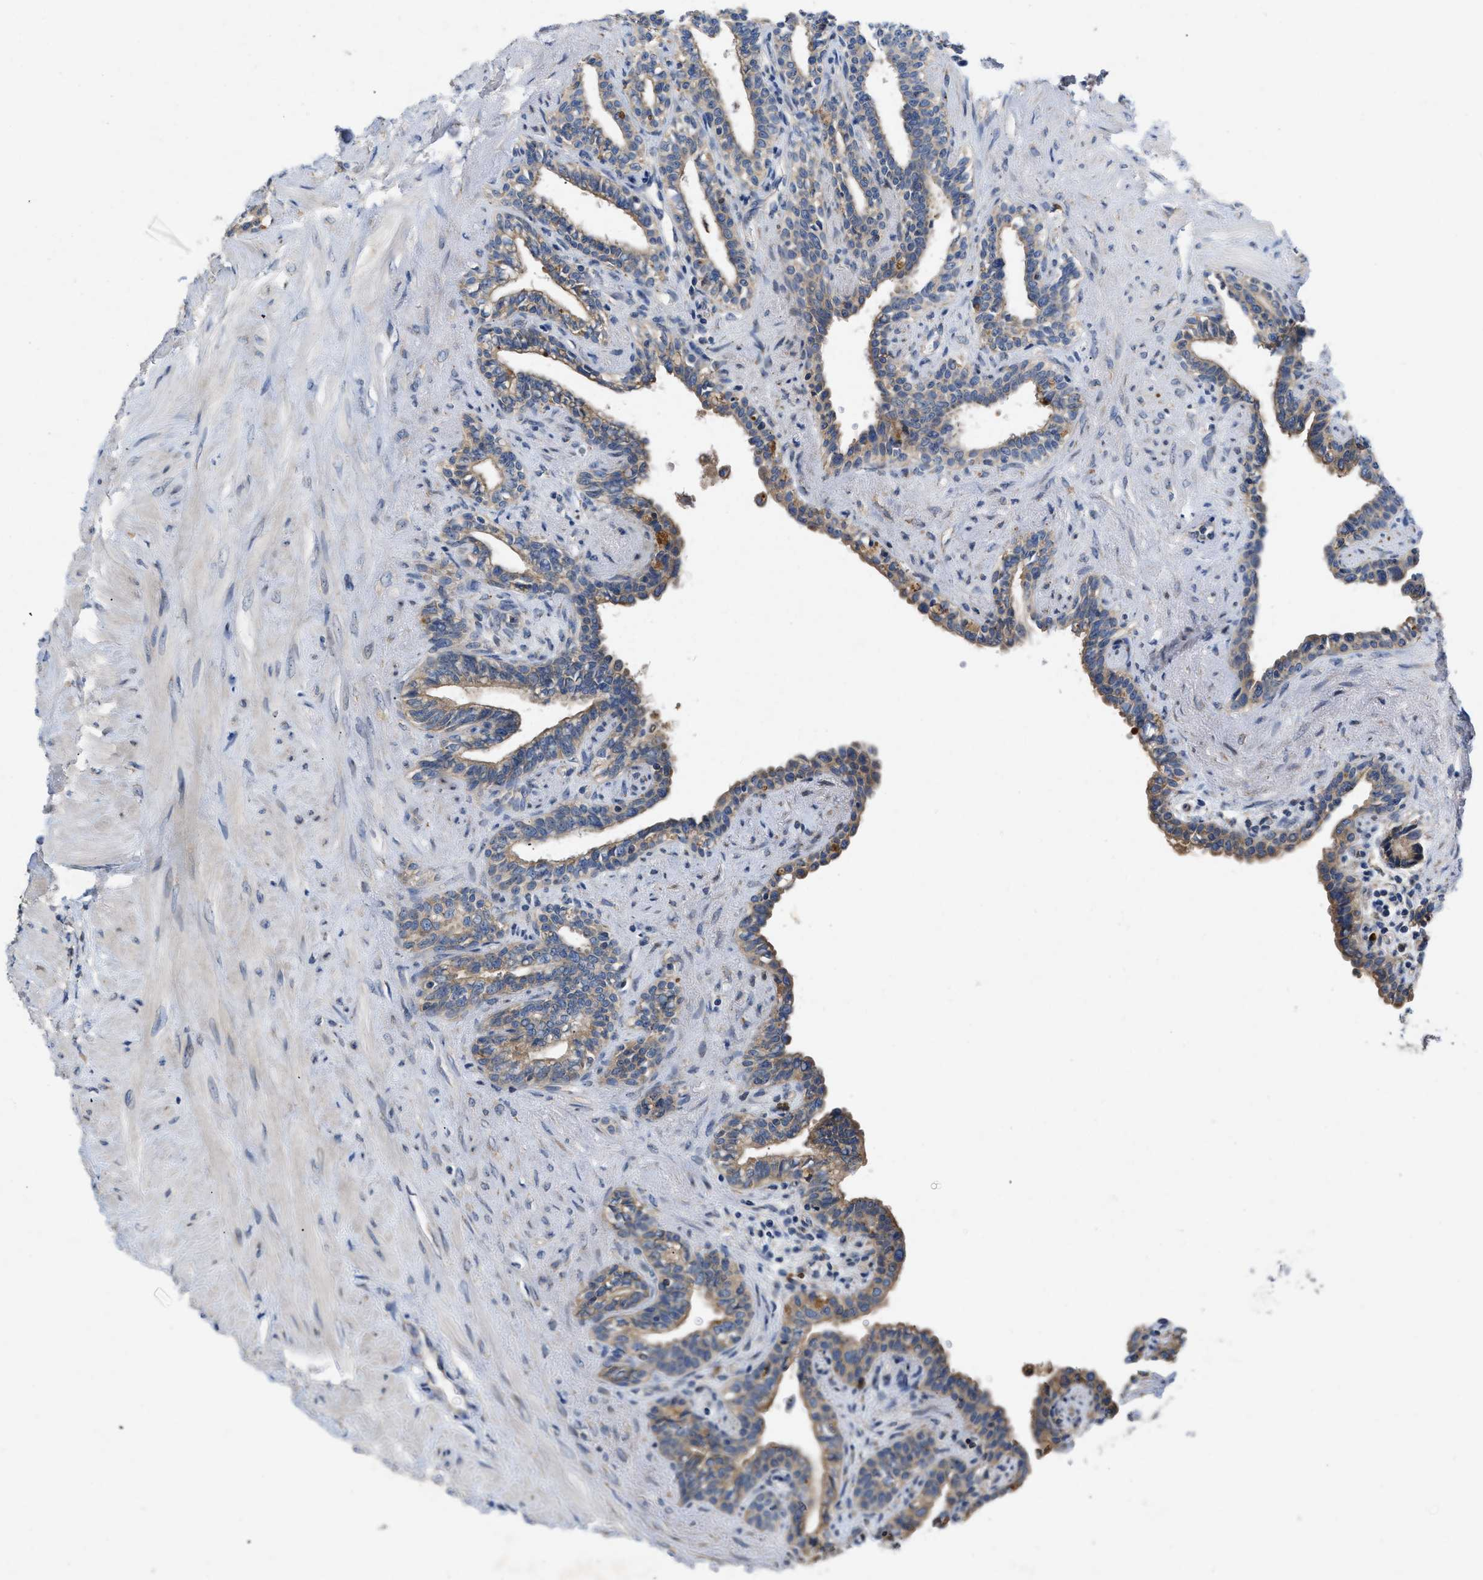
{"staining": {"intensity": "moderate", "quantity": ">75%", "location": "cytoplasmic/membranous"}, "tissue": "seminal vesicle", "cell_type": "Glandular cells", "image_type": "normal", "snomed": [{"axis": "morphology", "description": "Normal tissue, NOS"}, {"axis": "morphology", "description": "Adenocarcinoma, High grade"}, {"axis": "topography", "description": "Prostate"}, {"axis": "topography", "description": "Seminal veicle"}], "caption": "IHC photomicrograph of normal human seminal vesicle stained for a protein (brown), which exhibits medium levels of moderate cytoplasmic/membranous staining in about >75% of glandular cells.", "gene": "TMEM131", "patient": {"sex": "male", "age": 55}}